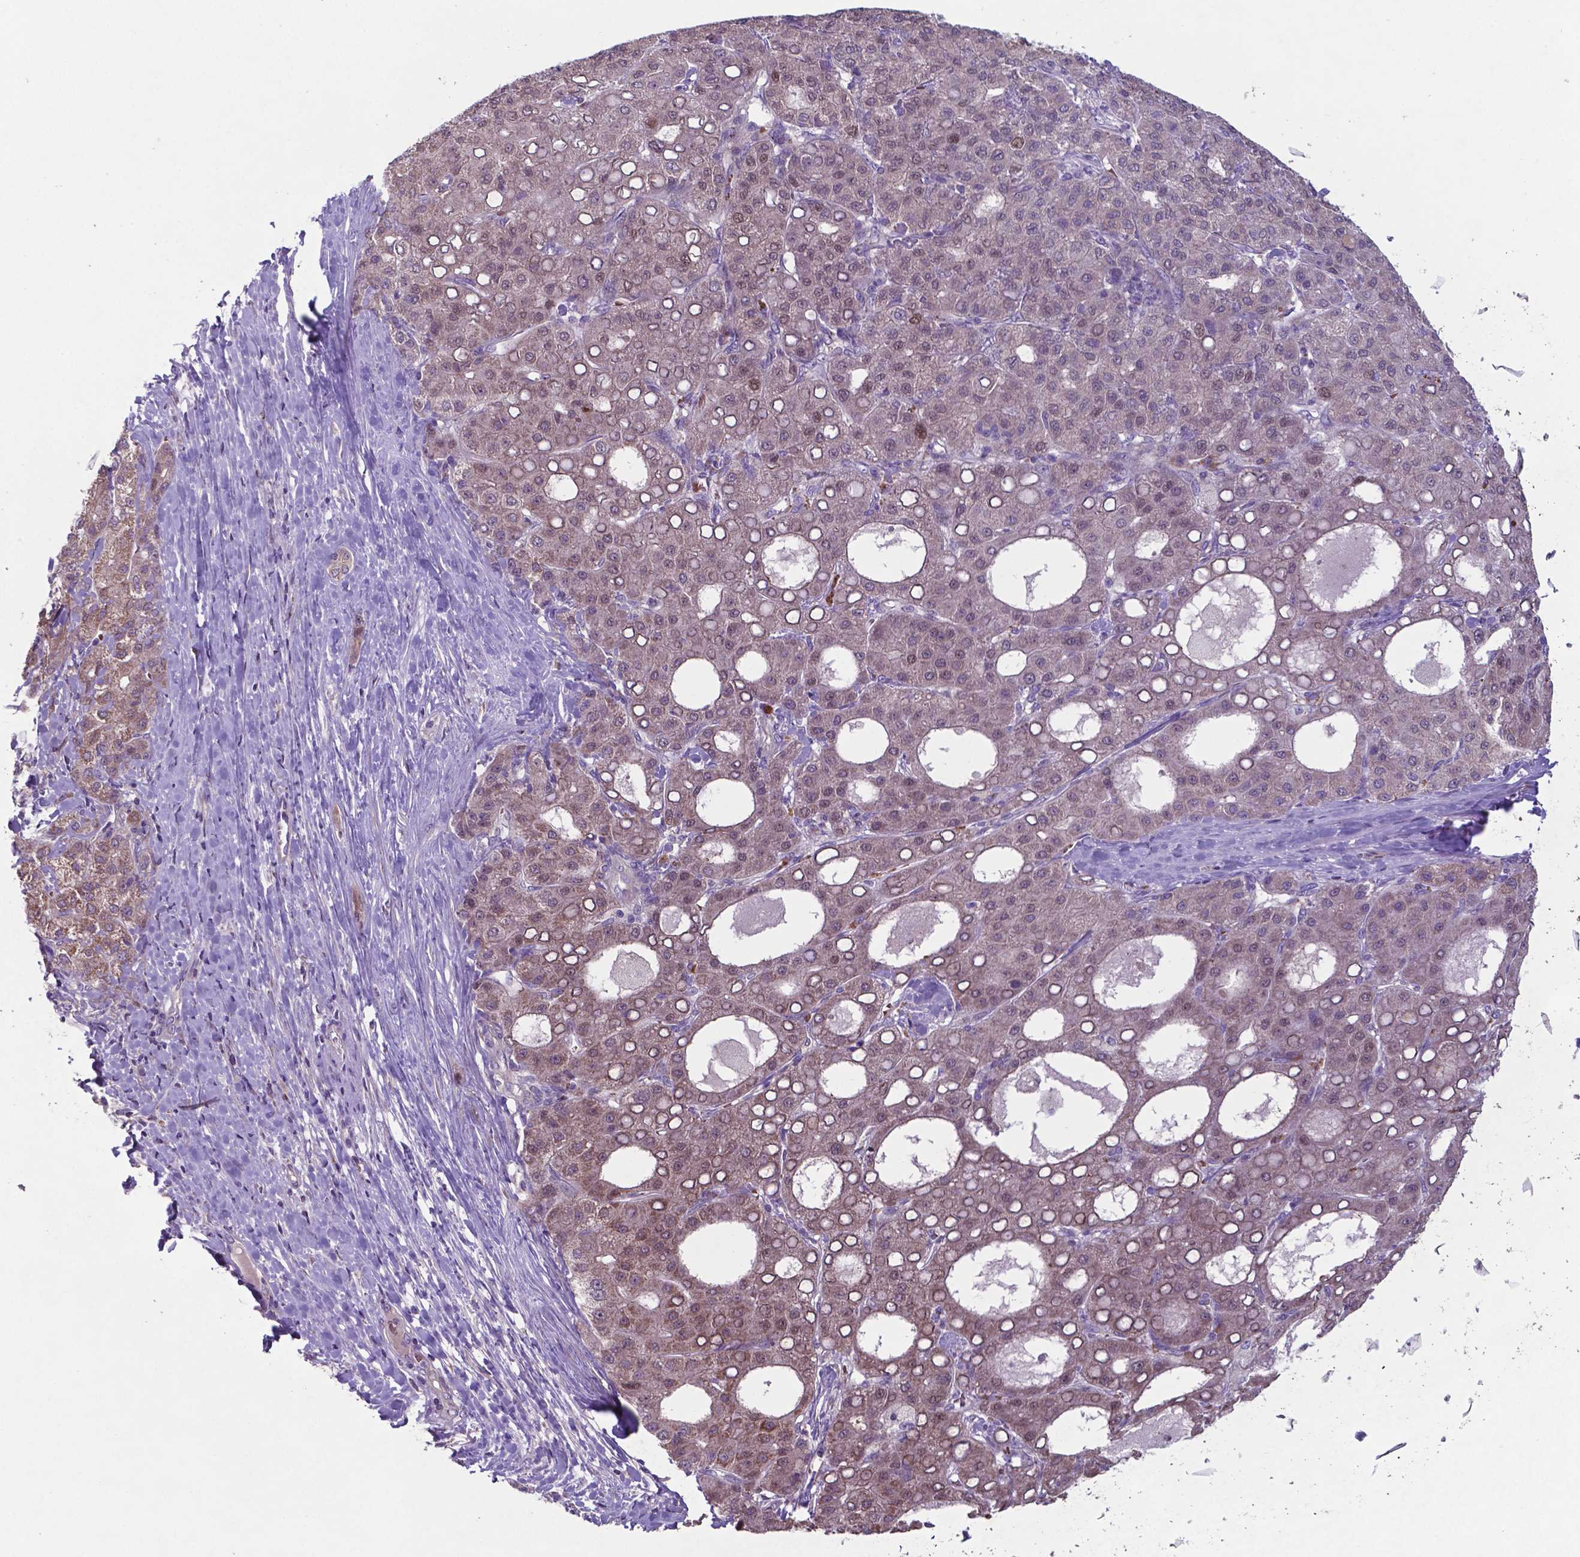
{"staining": {"intensity": "weak", "quantity": "25%-75%", "location": "cytoplasmic/membranous"}, "tissue": "liver cancer", "cell_type": "Tumor cells", "image_type": "cancer", "snomed": [{"axis": "morphology", "description": "Carcinoma, Hepatocellular, NOS"}, {"axis": "topography", "description": "Liver"}], "caption": "Immunohistochemistry (IHC) staining of hepatocellular carcinoma (liver), which demonstrates low levels of weak cytoplasmic/membranous expression in approximately 25%-75% of tumor cells indicating weak cytoplasmic/membranous protein staining. The staining was performed using DAB (brown) for protein detection and nuclei were counterstained in hematoxylin (blue).", "gene": "TYRO3", "patient": {"sex": "male", "age": 65}}